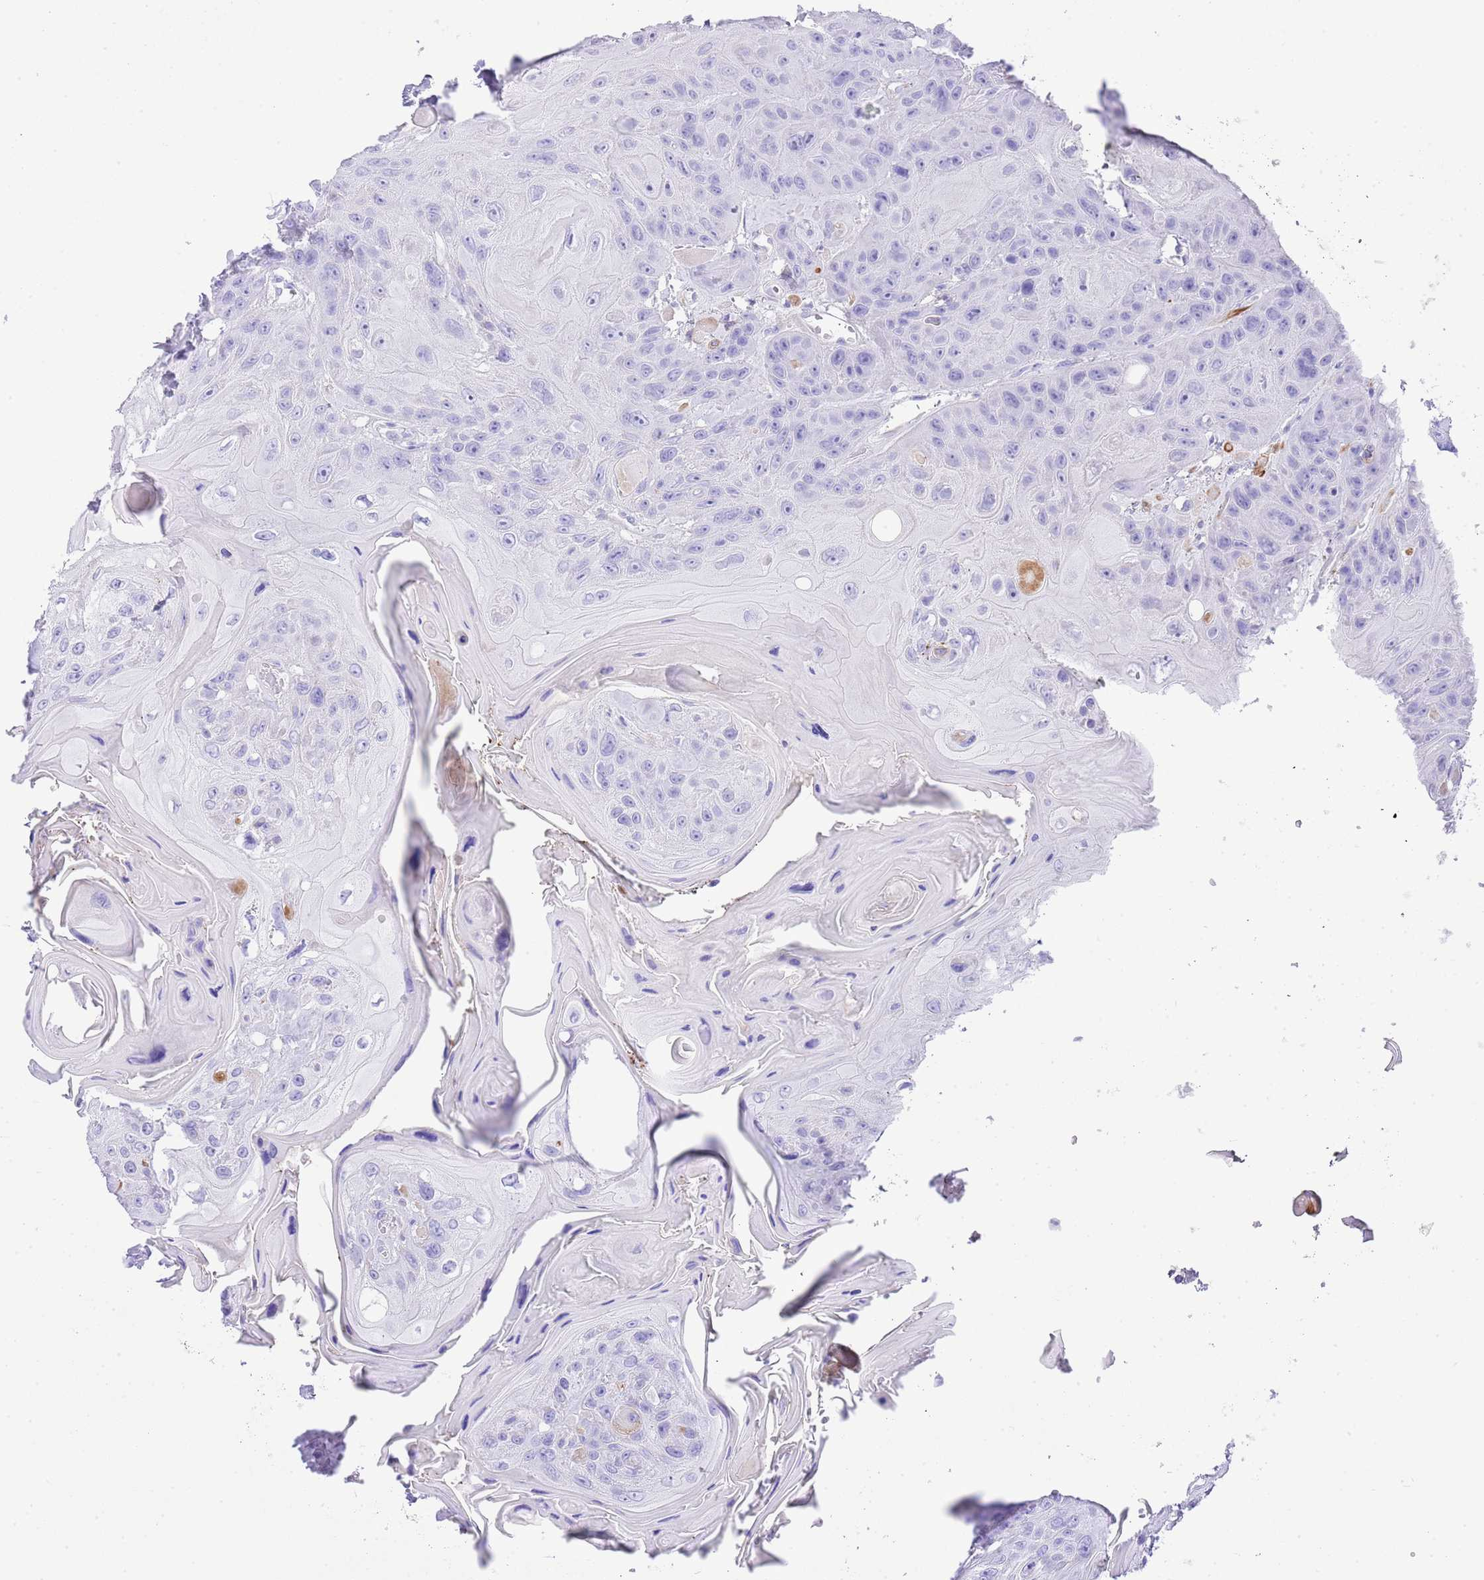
{"staining": {"intensity": "negative", "quantity": "none", "location": "none"}, "tissue": "head and neck cancer", "cell_type": "Tumor cells", "image_type": "cancer", "snomed": [{"axis": "morphology", "description": "Squamous cell carcinoma, NOS"}, {"axis": "topography", "description": "Head-Neck"}], "caption": "DAB (3,3'-diaminobenzidine) immunohistochemical staining of human head and neck cancer reveals no significant positivity in tumor cells.", "gene": "KCNC1", "patient": {"sex": "female", "age": 59}}